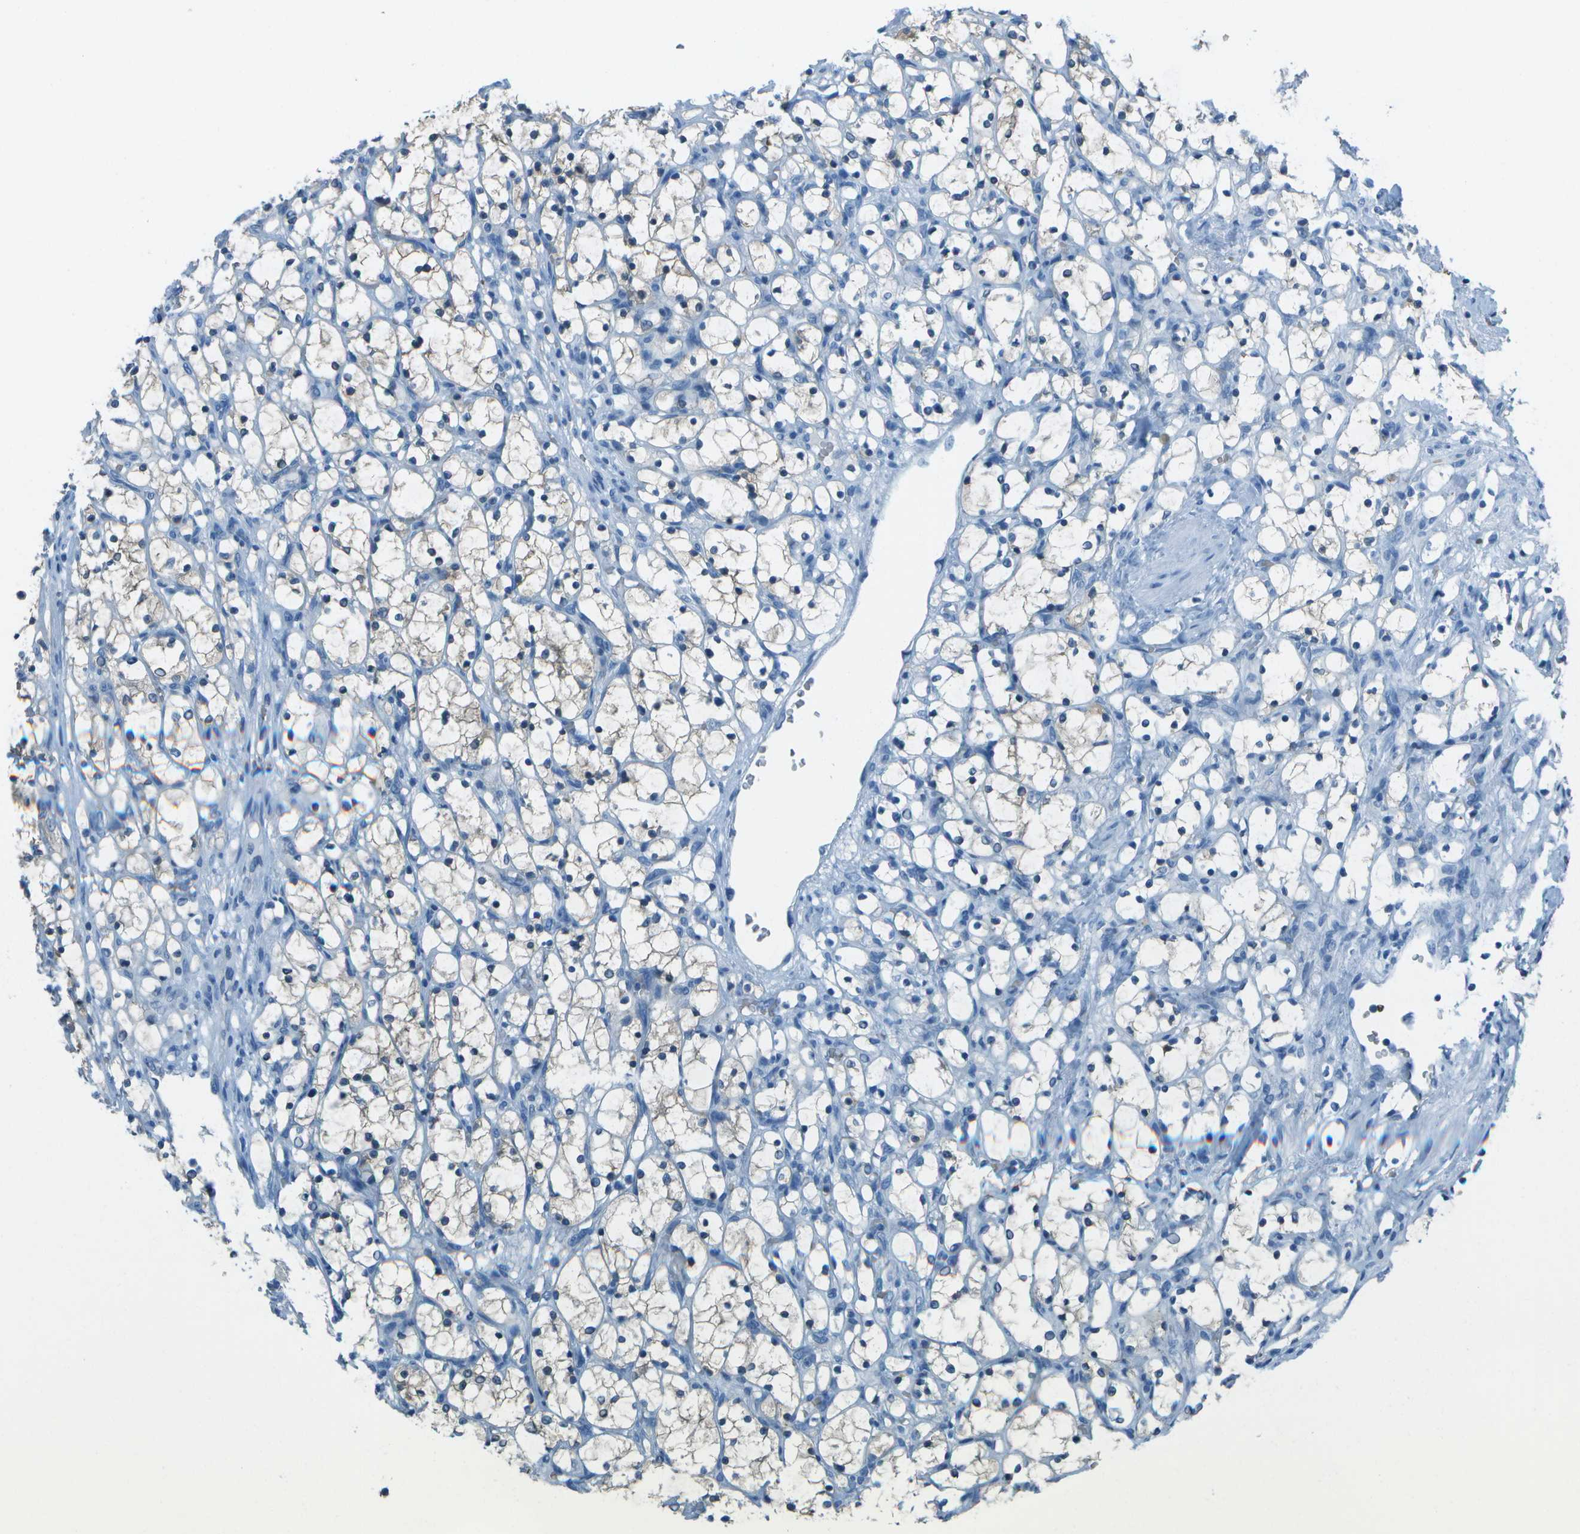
{"staining": {"intensity": "negative", "quantity": "none", "location": "none"}, "tissue": "renal cancer", "cell_type": "Tumor cells", "image_type": "cancer", "snomed": [{"axis": "morphology", "description": "Adenocarcinoma, NOS"}, {"axis": "topography", "description": "Kidney"}], "caption": "The immunohistochemistry (IHC) image has no significant staining in tumor cells of renal adenocarcinoma tissue. The staining is performed using DAB brown chromogen with nuclei counter-stained in using hematoxylin.", "gene": "ASL", "patient": {"sex": "female", "age": 69}}